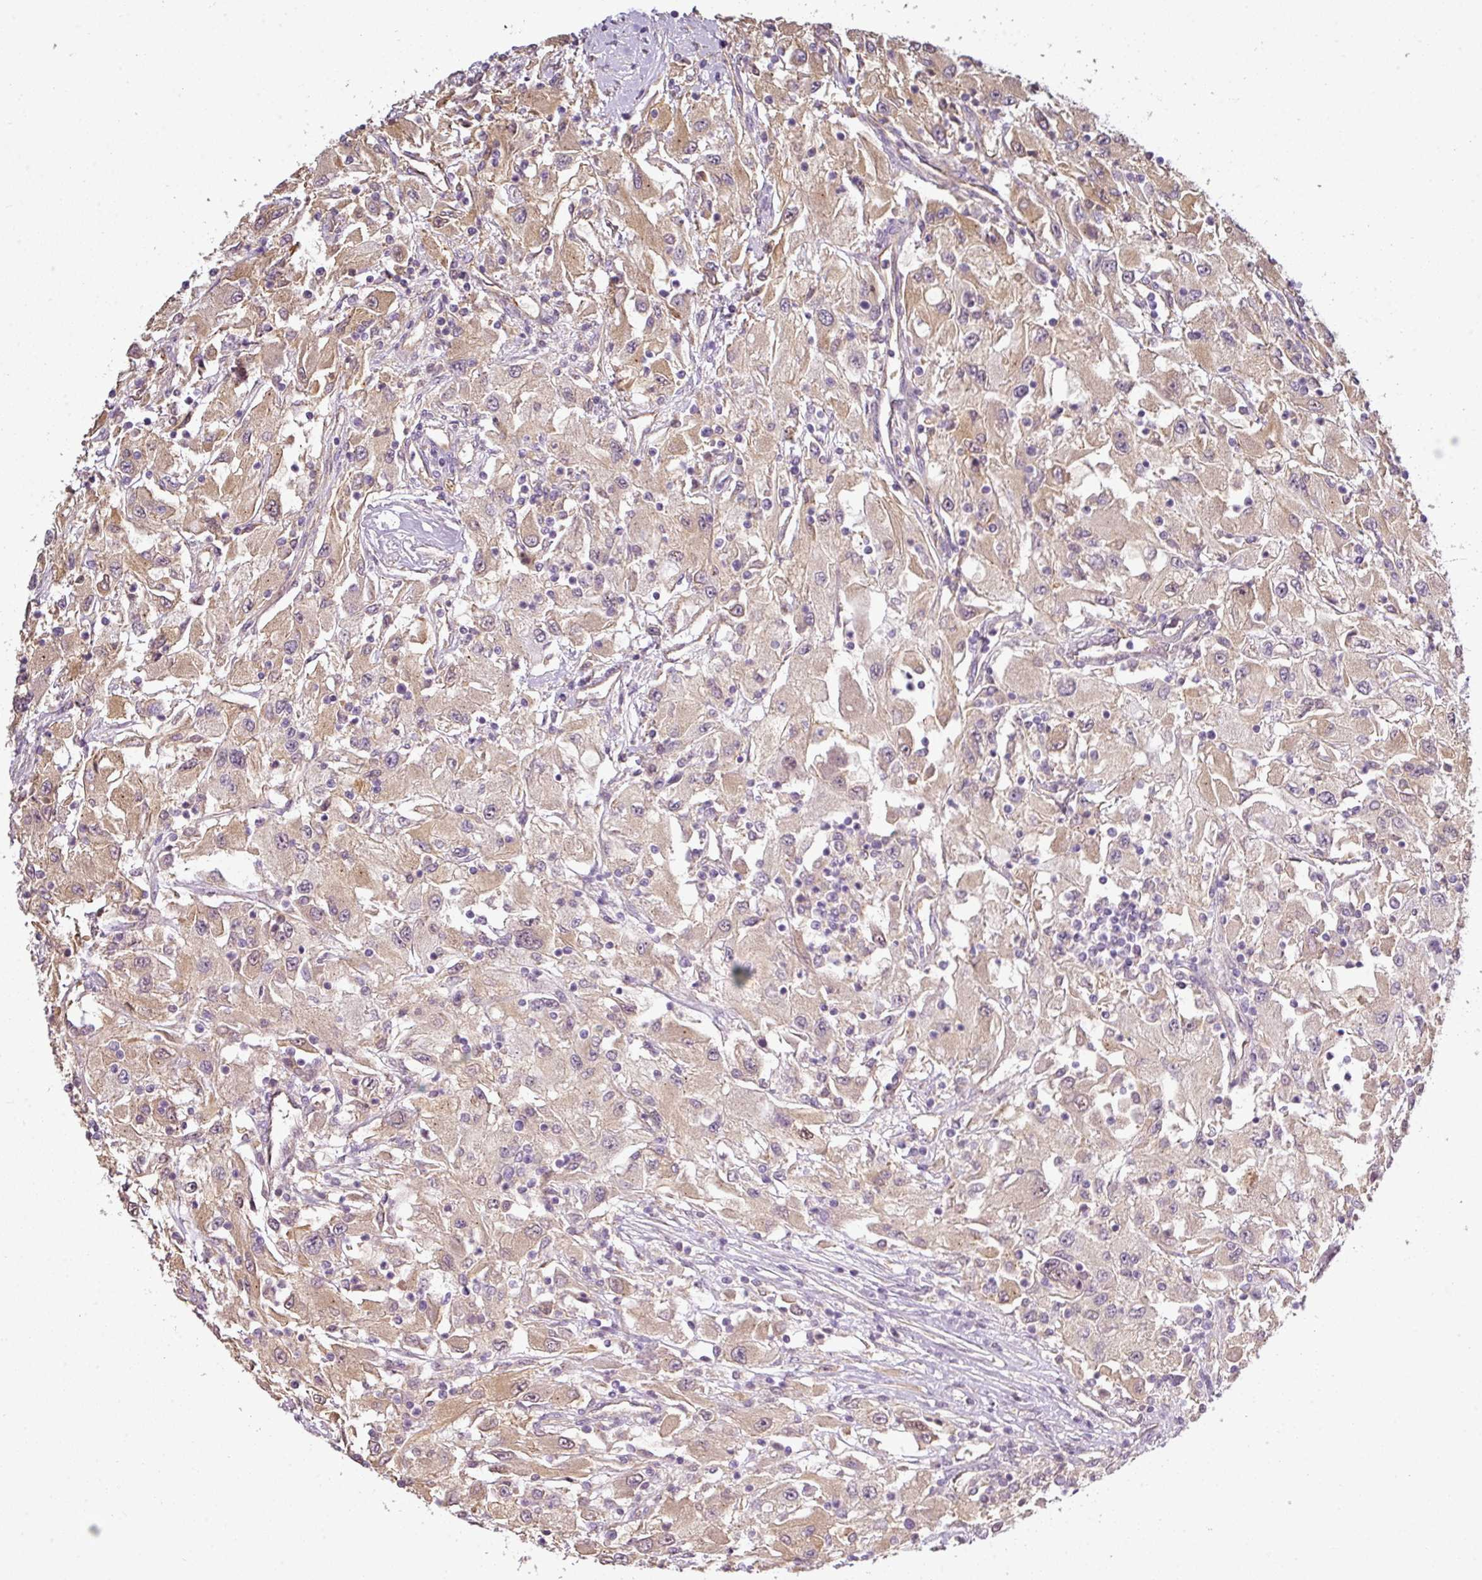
{"staining": {"intensity": "weak", "quantity": "25%-75%", "location": "cytoplasmic/membranous"}, "tissue": "renal cancer", "cell_type": "Tumor cells", "image_type": "cancer", "snomed": [{"axis": "morphology", "description": "Adenocarcinoma, NOS"}, {"axis": "topography", "description": "Kidney"}], "caption": "IHC (DAB) staining of human adenocarcinoma (renal) displays weak cytoplasmic/membranous protein positivity in about 25%-75% of tumor cells.", "gene": "ANKRD18A", "patient": {"sex": "female", "age": 67}}